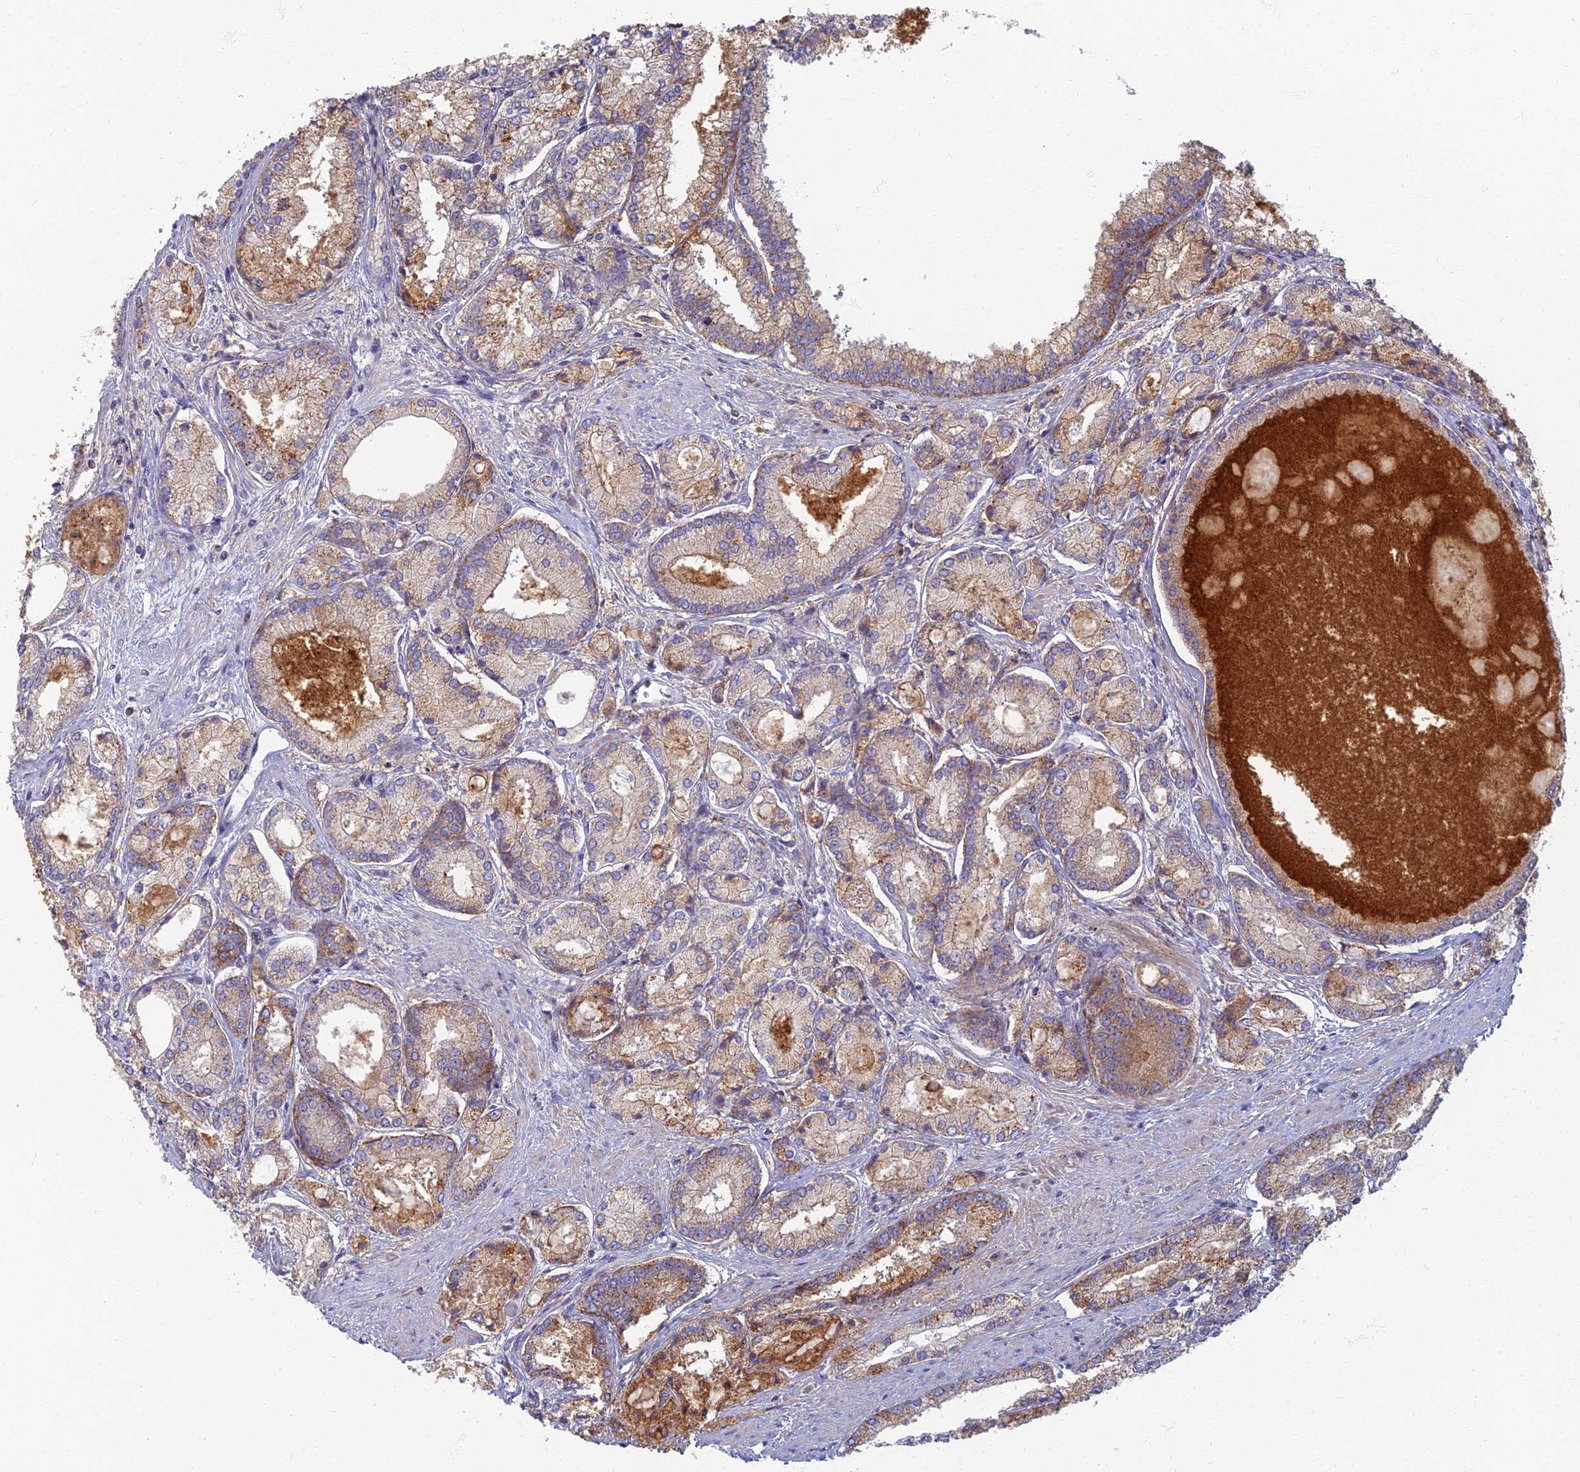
{"staining": {"intensity": "moderate", "quantity": ">75%", "location": "cytoplasmic/membranous"}, "tissue": "prostate cancer", "cell_type": "Tumor cells", "image_type": "cancer", "snomed": [{"axis": "morphology", "description": "Adenocarcinoma, Low grade"}, {"axis": "topography", "description": "Prostate"}], "caption": "Protein staining of prostate cancer (adenocarcinoma (low-grade)) tissue demonstrates moderate cytoplasmic/membranous expression in about >75% of tumor cells. (brown staining indicates protein expression, while blue staining denotes nuclei).", "gene": "CHMP4B", "patient": {"sex": "male", "age": 74}}